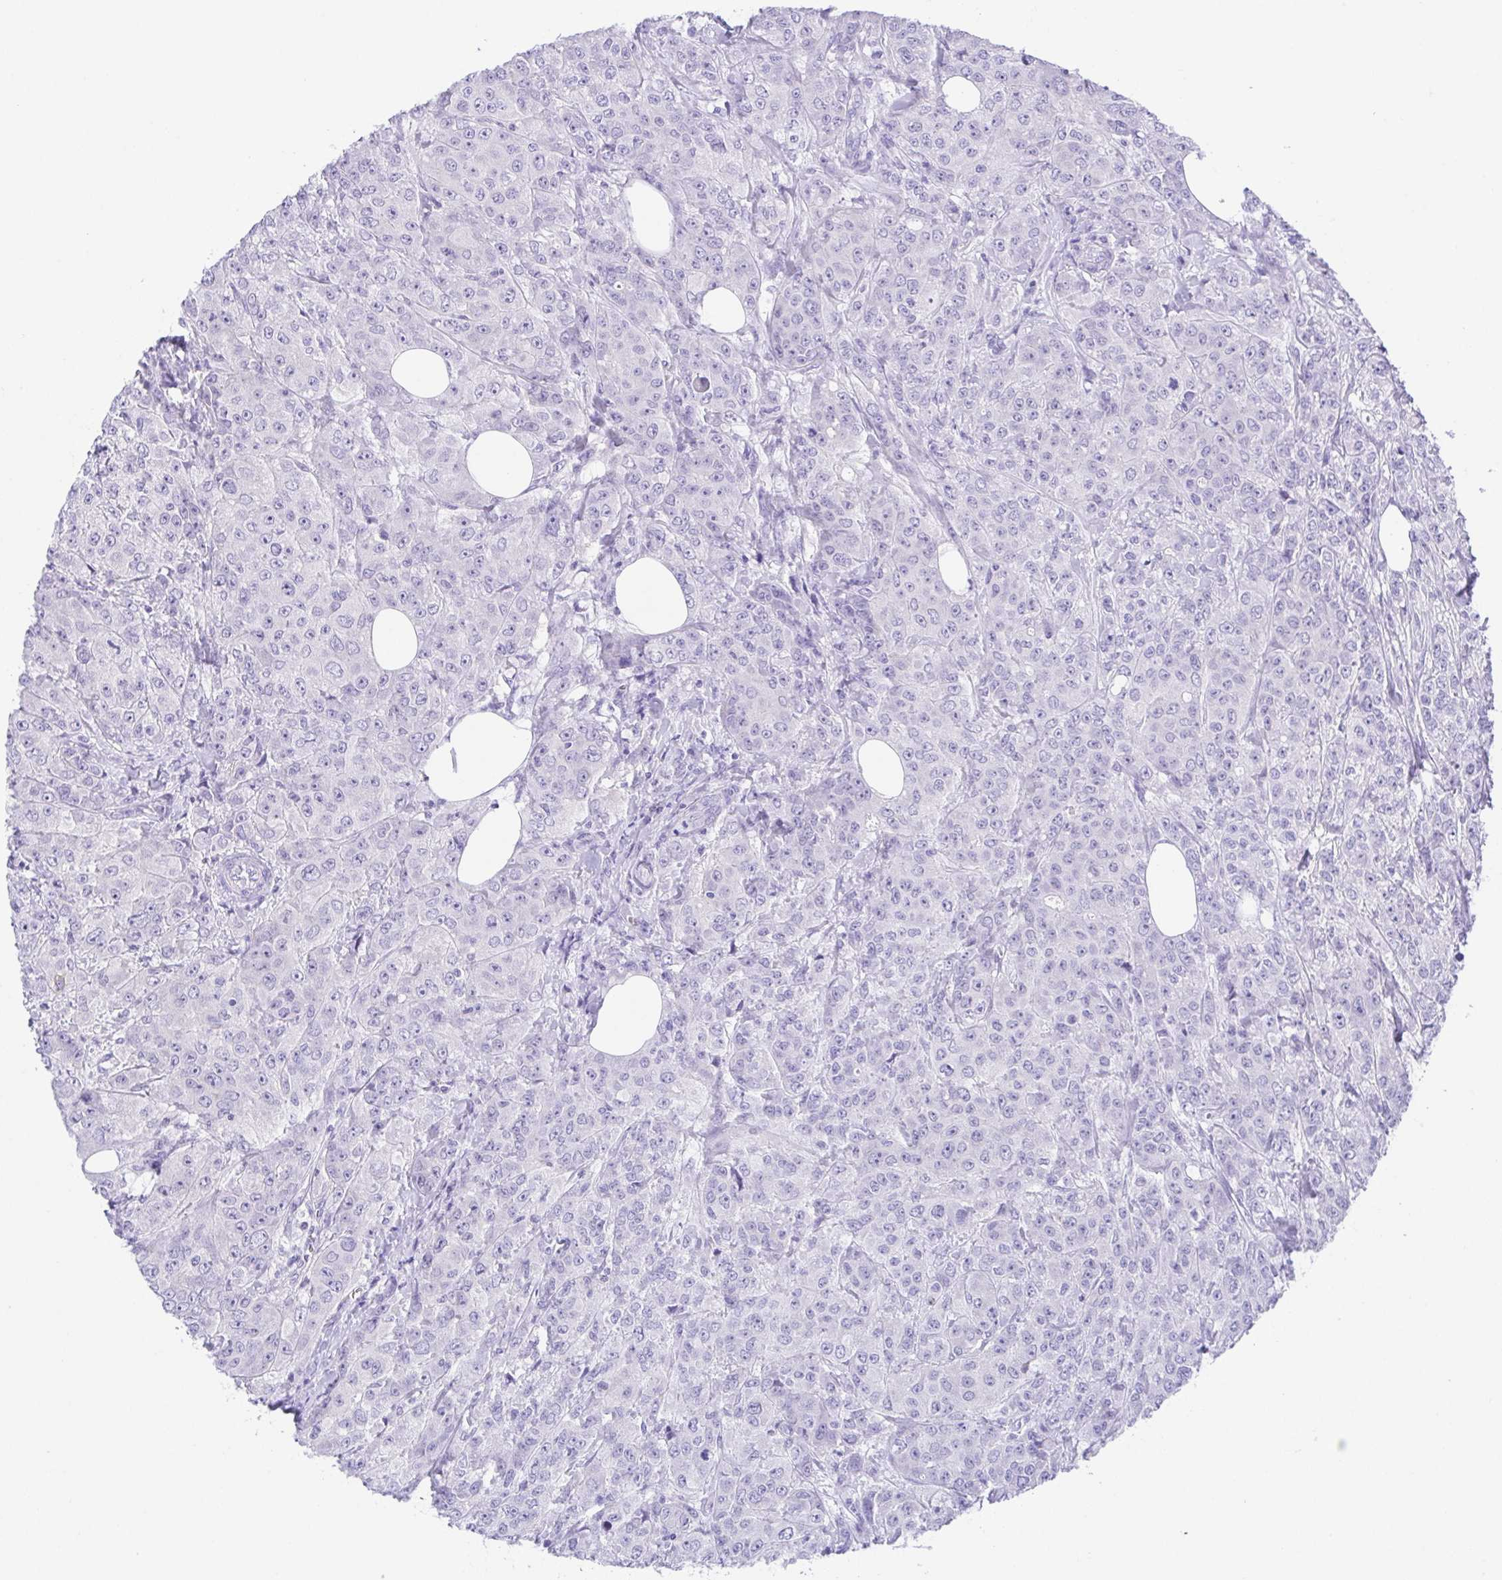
{"staining": {"intensity": "negative", "quantity": "none", "location": "none"}, "tissue": "breast cancer", "cell_type": "Tumor cells", "image_type": "cancer", "snomed": [{"axis": "morphology", "description": "Normal tissue, NOS"}, {"axis": "morphology", "description": "Duct carcinoma"}, {"axis": "topography", "description": "Breast"}], "caption": "Micrograph shows no protein positivity in tumor cells of breast cancer (infiltrating ductal carcinoma) tissue. (DAB immunohistochemistry (IHC) with hematoxylin counter stain).", "gene": "LUZP4", "patient": {"sex": "female", "age": 43}}